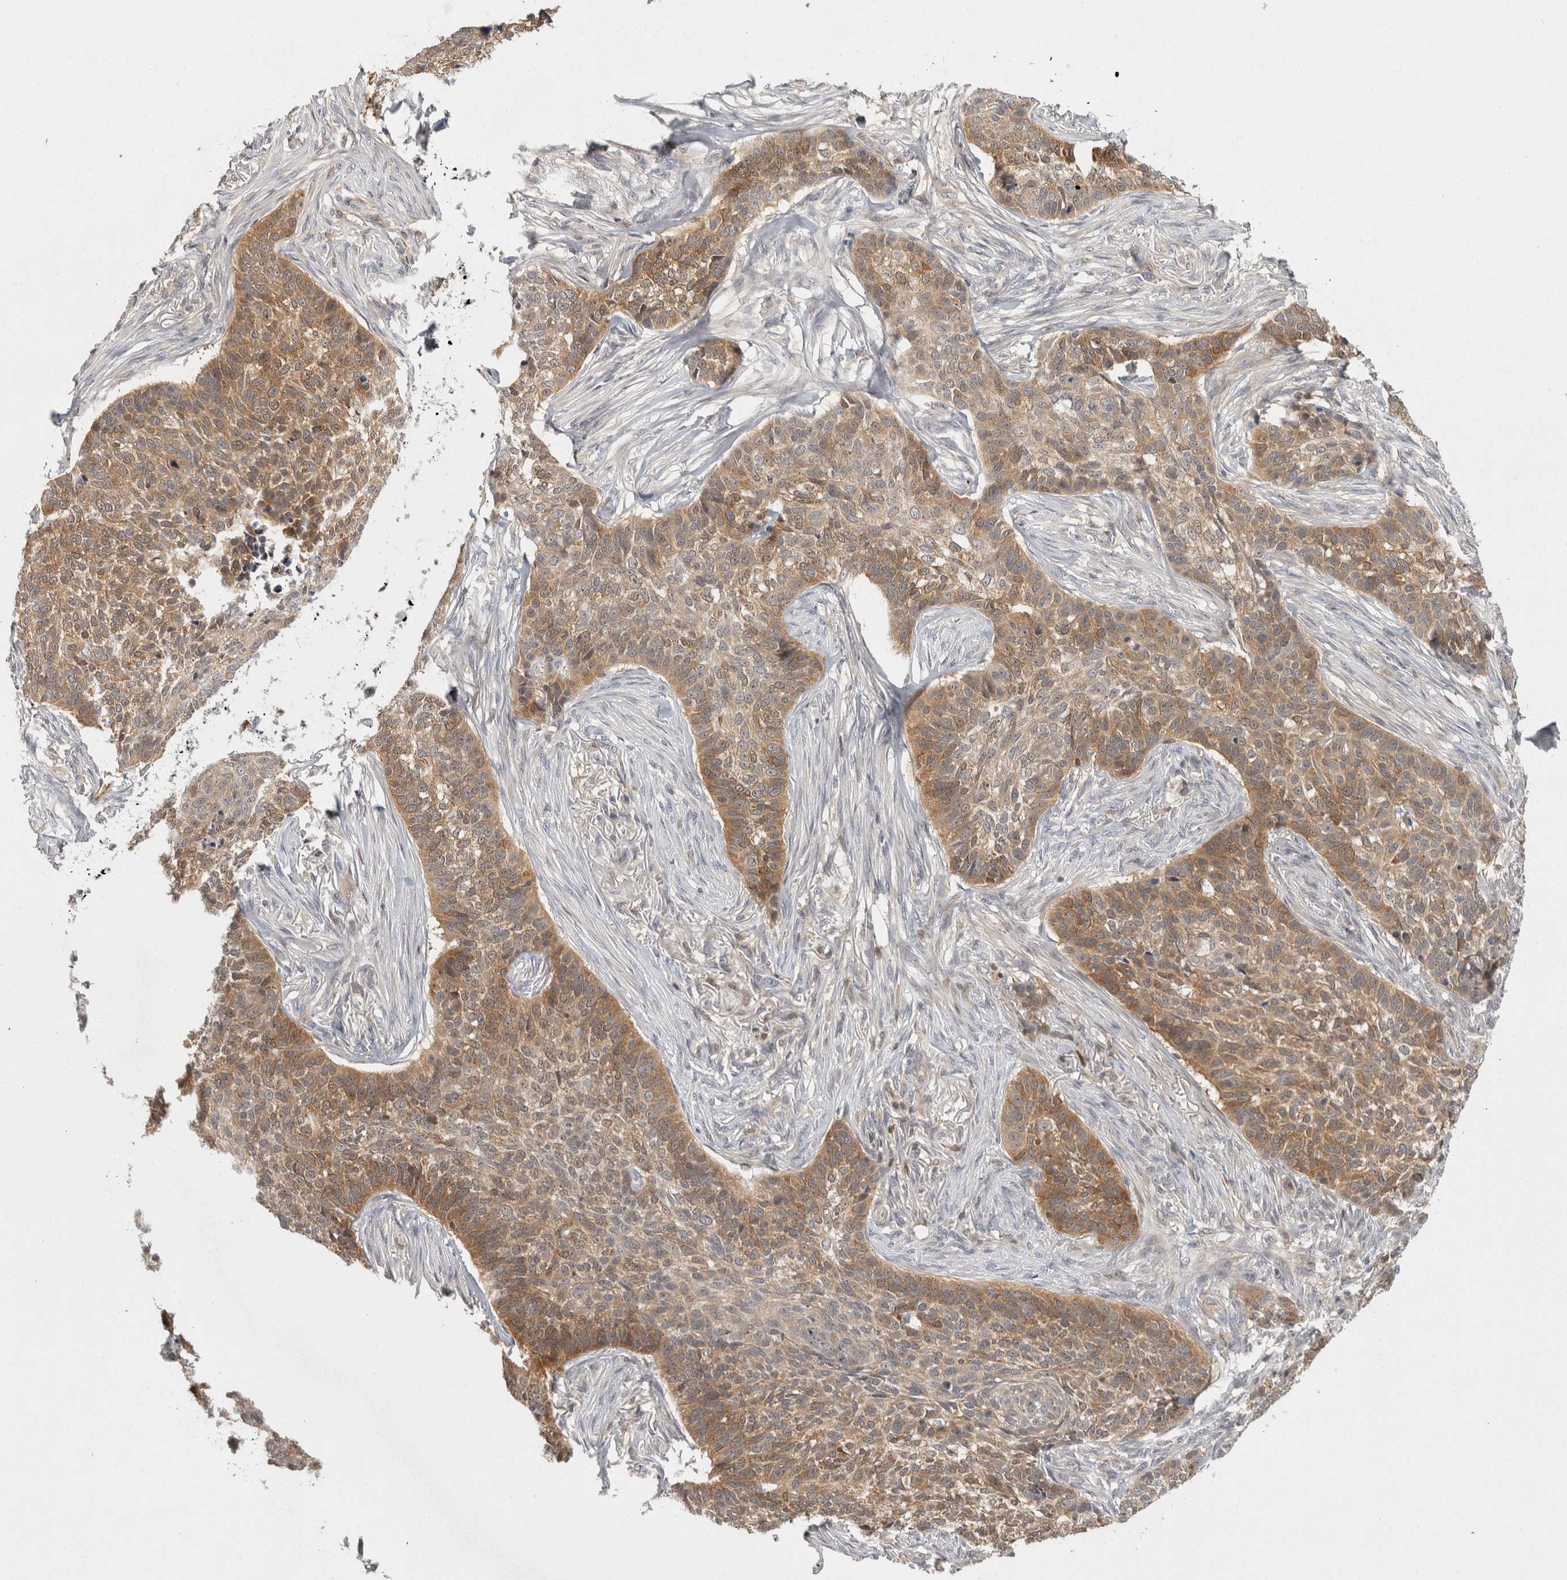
{"staining": {"intensity": "moderate", "quantity": ">75%", "location": "cytoplasmic/membranous"}, "tissue": "skin cancer", "cell_type": "Tumor cells", "image_type": "cancer", "snomed": [{"axis": "morphology", "description": "Basal cell carcinoma"}, {"axis": "topography", "description": "Skin"}], "caption": "Immunohistochemical staining of skin basal cell carcinoma exhibits moderate cytoplasmic/membranous protein positivity in about >75% of tumor cells. (DAB IHC with brightfield microscopy, high magnification).", "gene": "ACAT2", "patient": {"sex": "male", "age": 85}}